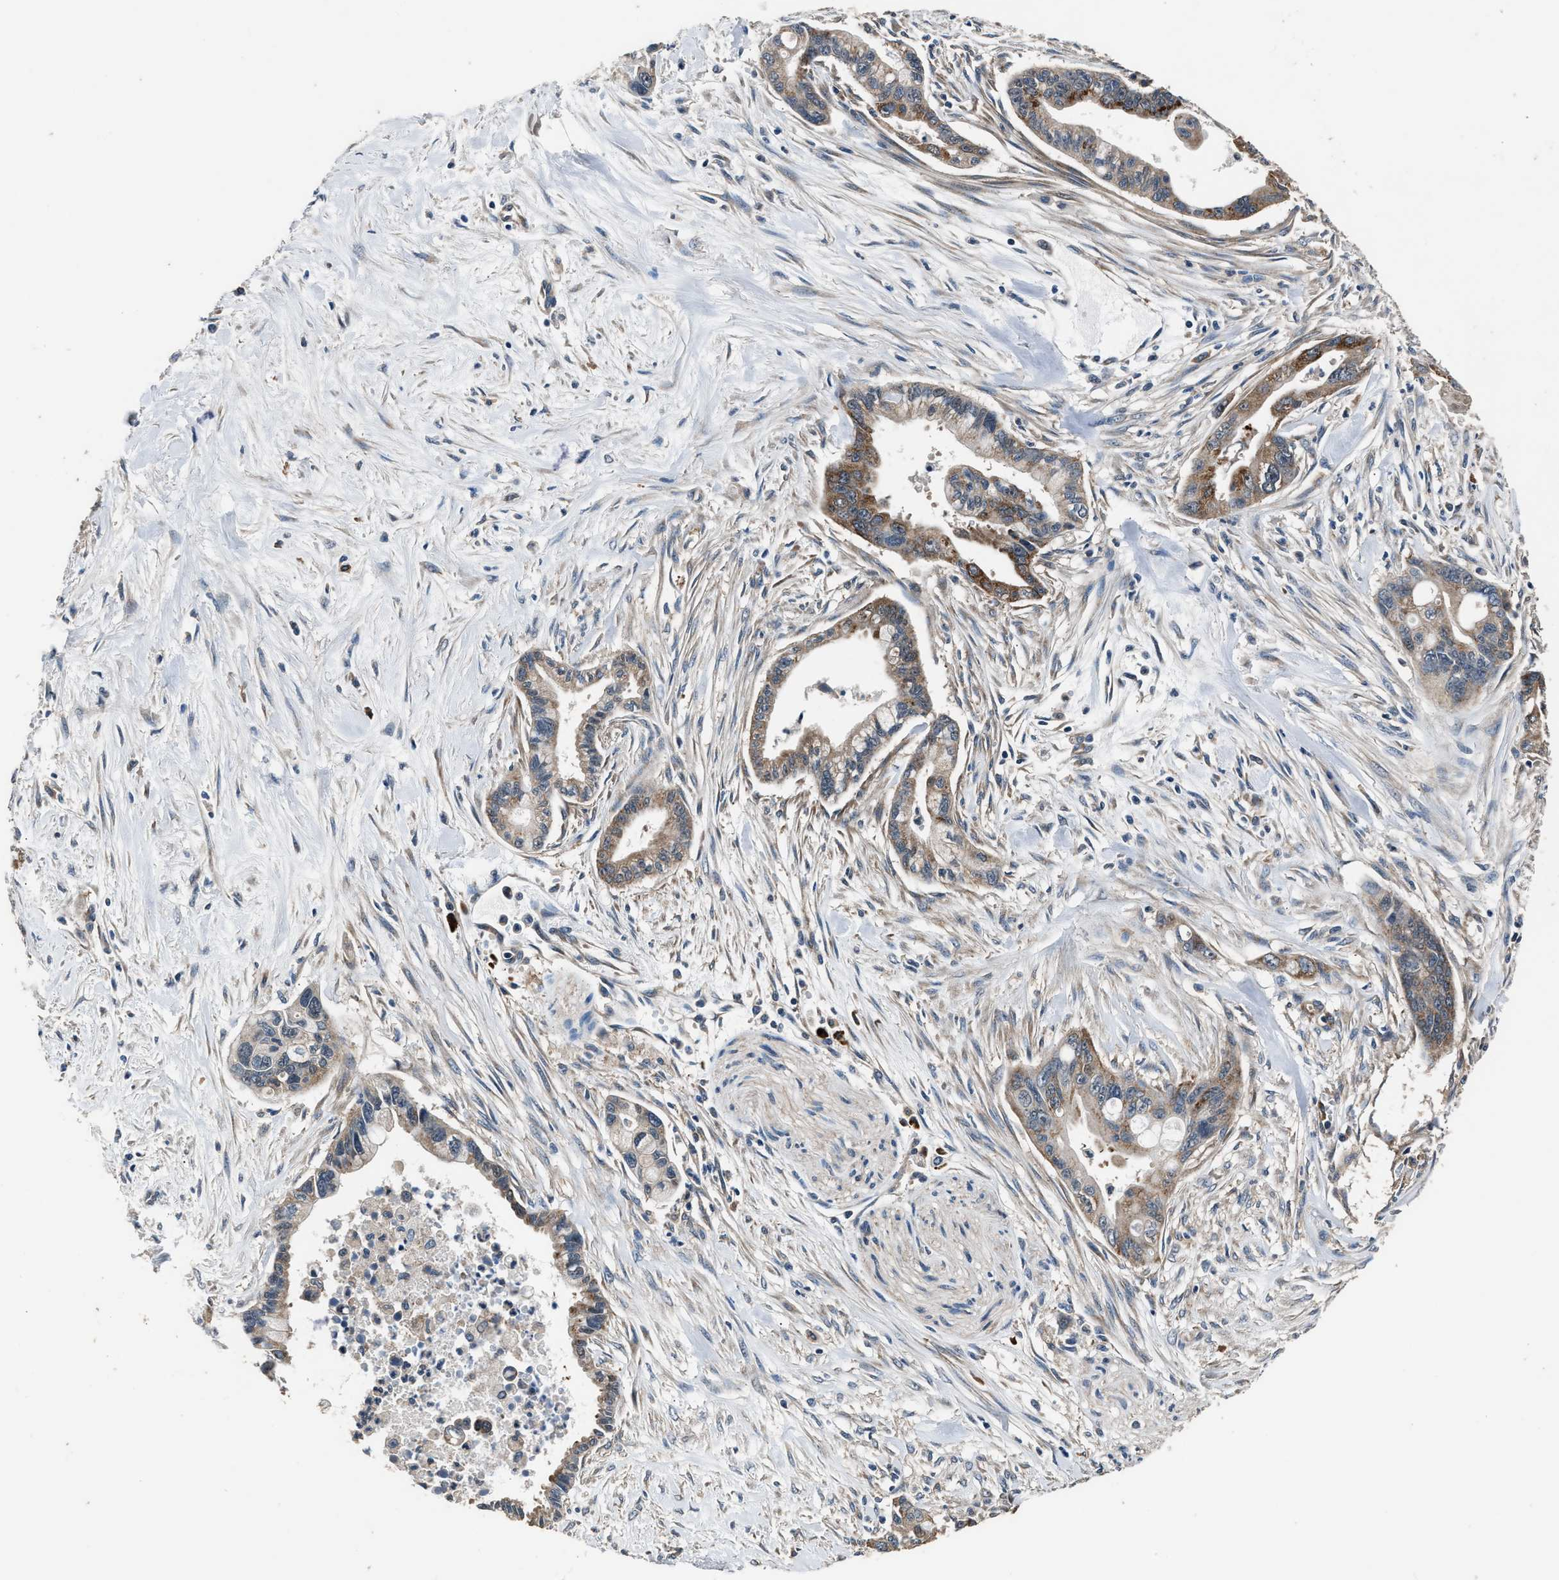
{"staining": {"intensity": "moderate", "quantity": ">75%", "location": "cytoplasmic/membranous"}, "tissue": "pancreatic cancer", "cell_type": "Tumor cells", "image_type": "cancer", "snomed": [{"axis": "morphology", "description": "Adenocarcinoma, NOS"}, {"axis": "topography", "description": "Pancreas"}], "caption": "Human pancreatic cancer (adenocarcinoma) stained with a brown dye shows moderate cytoplasmic/membranous positive positivity in about >75% of tumor cells.", "gene": "IMPDH2", "patient": {"sex": "male", "age": 70}}